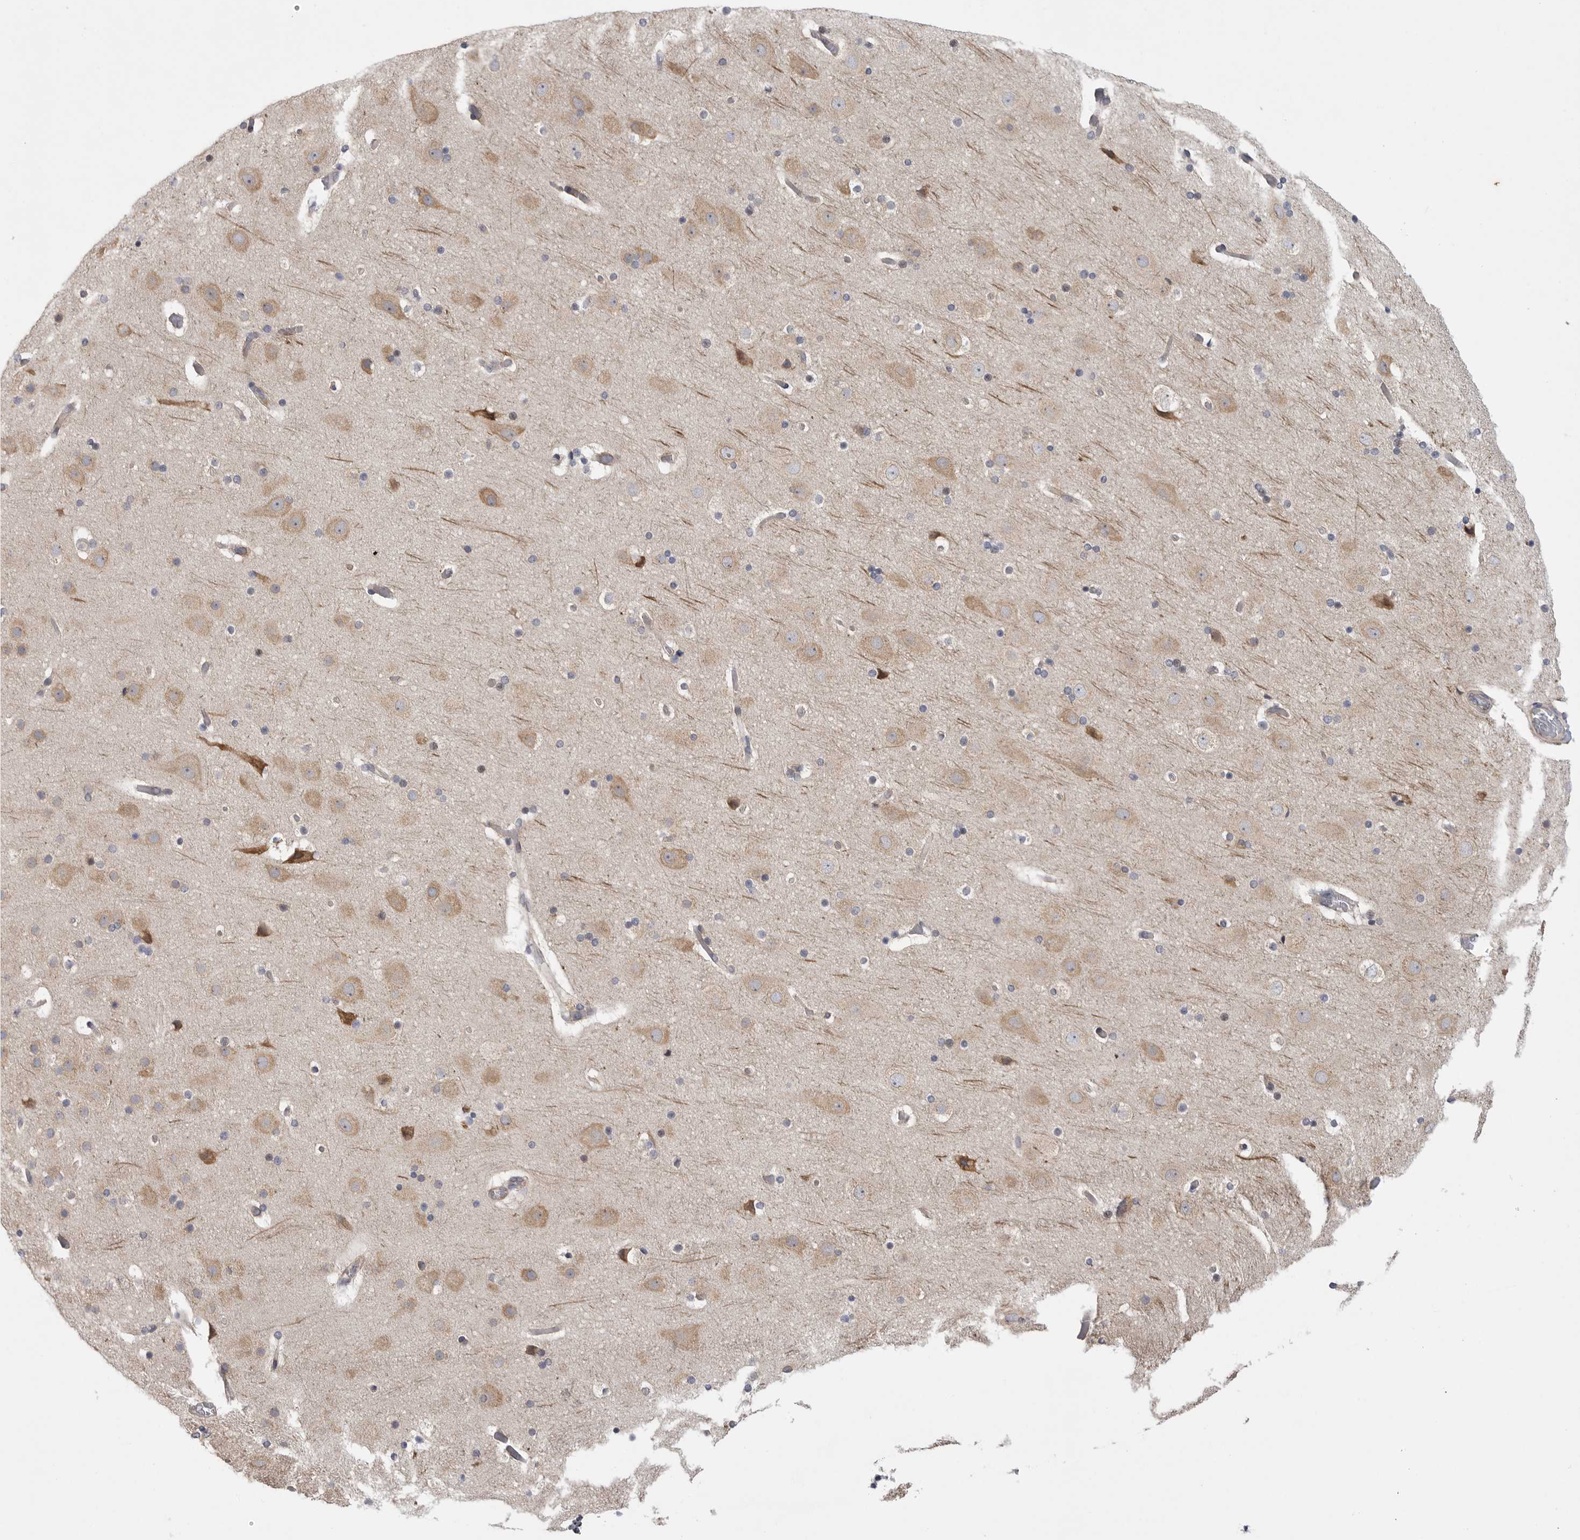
{"staining": {"intensity": "negative", "quantity": "none", "location": "none"}, "tissue": "cerebral cortex", "cell_type": "Endothelial cells", "image_type": "normal", "snomed": [{"axis": "morphology", "description": "Normal tissue, NOS"}, {"axis": "topography", "description": "Cerebral cortex"}], "caption": "Immunohistochemical staining of normal cerebral cortex shows no significant positivity in endothelial cells. (Brightfield microscopy of DAB immunohistochemistry at high magnification).", "gene": "FBXO43", "patient": {"sex": "male", "age": 57}}